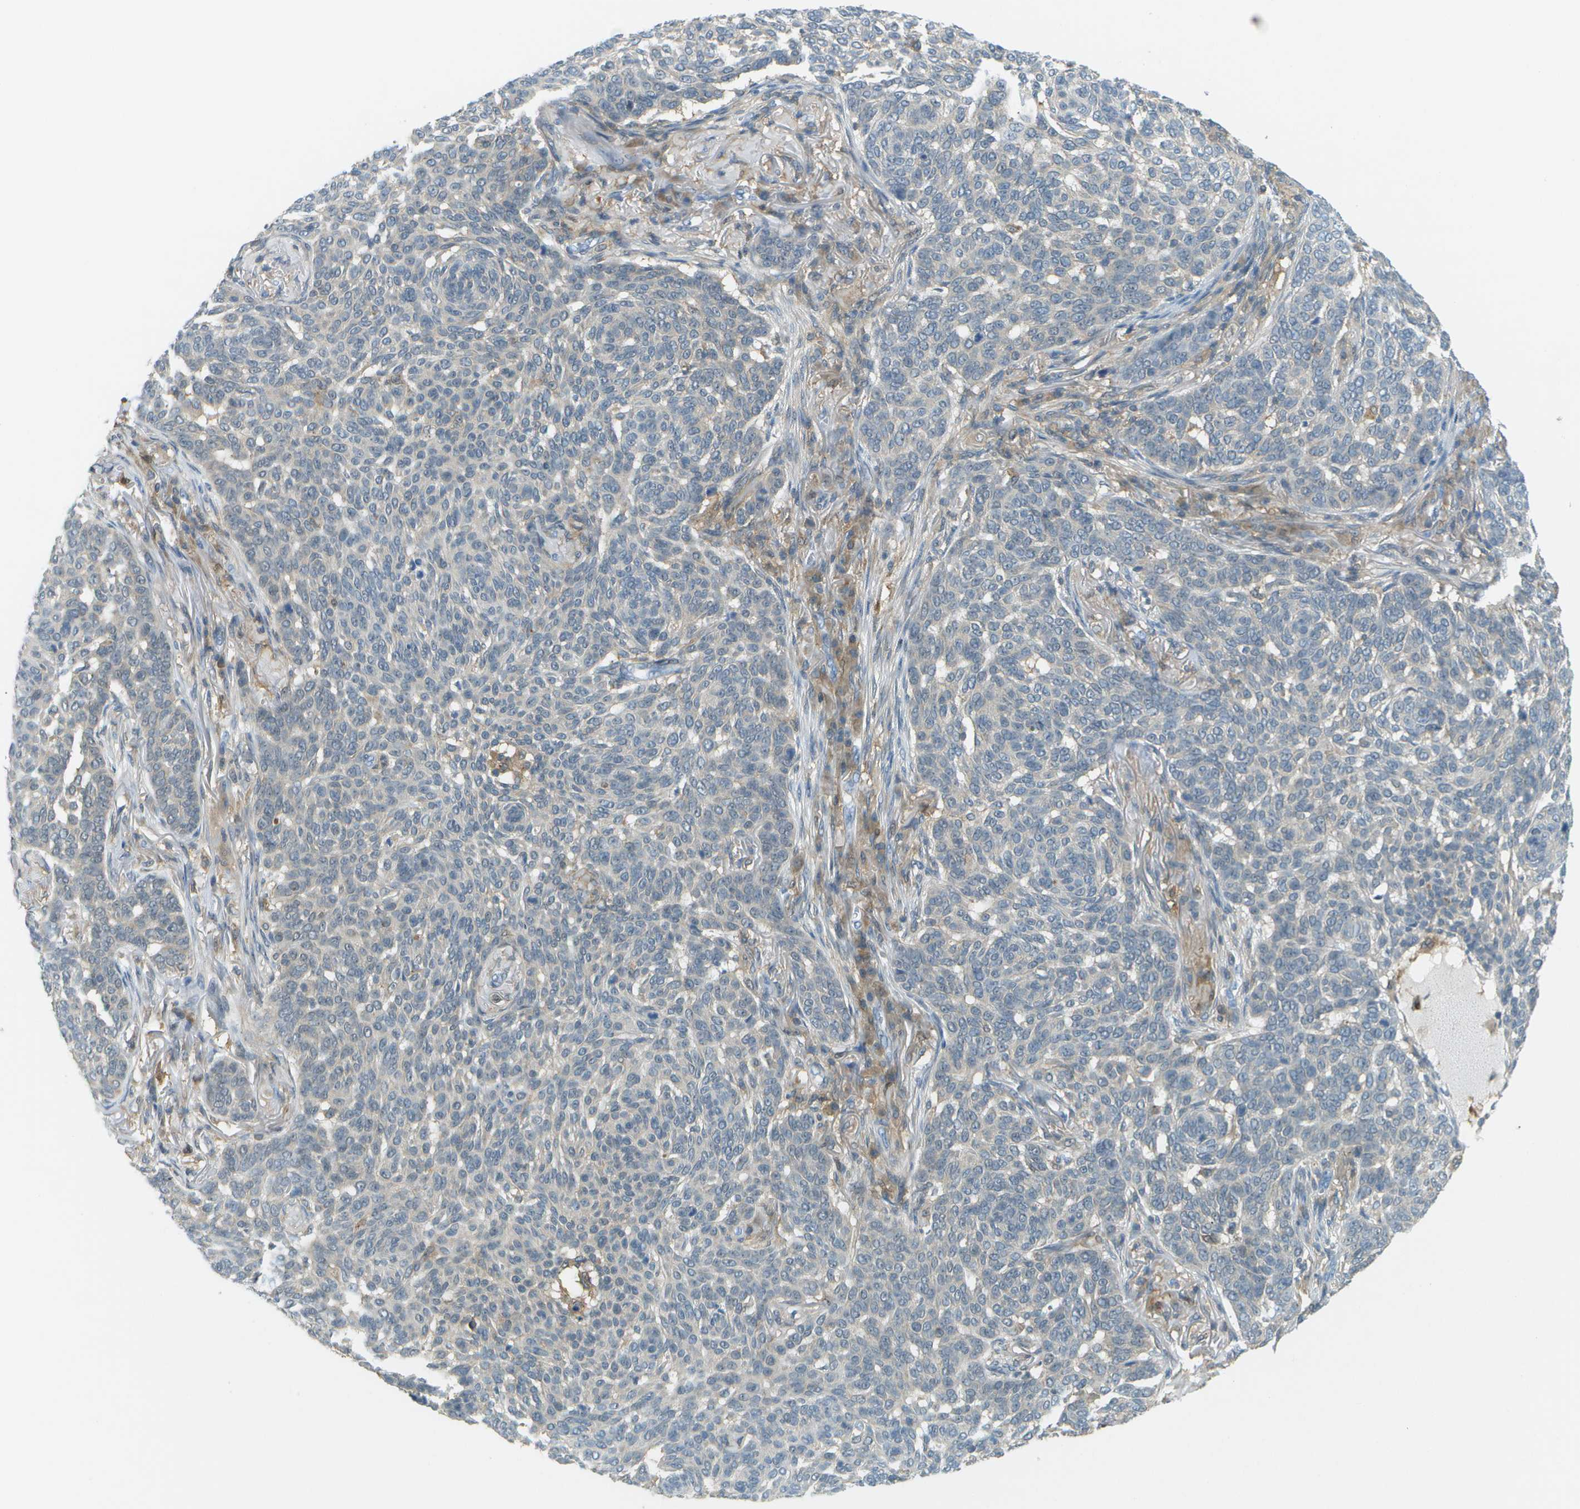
{"staining": {"intensity": "negative", "quantity": "none", "location": "none"}, "tissue": "skin cancer", "cell_type": "Tumor cells", "image_type": "cancer", "snomed": [{"axis": "morphology", "description": "Basal cell carcinoma"}, {"axis": "topography", "description": "Skin"}], "caption": "Skin cancer stained for a protein using IHC displays no staining tumor cells.", "gene": "CDH23", "patient": {"sex": "male", "age": 85}}